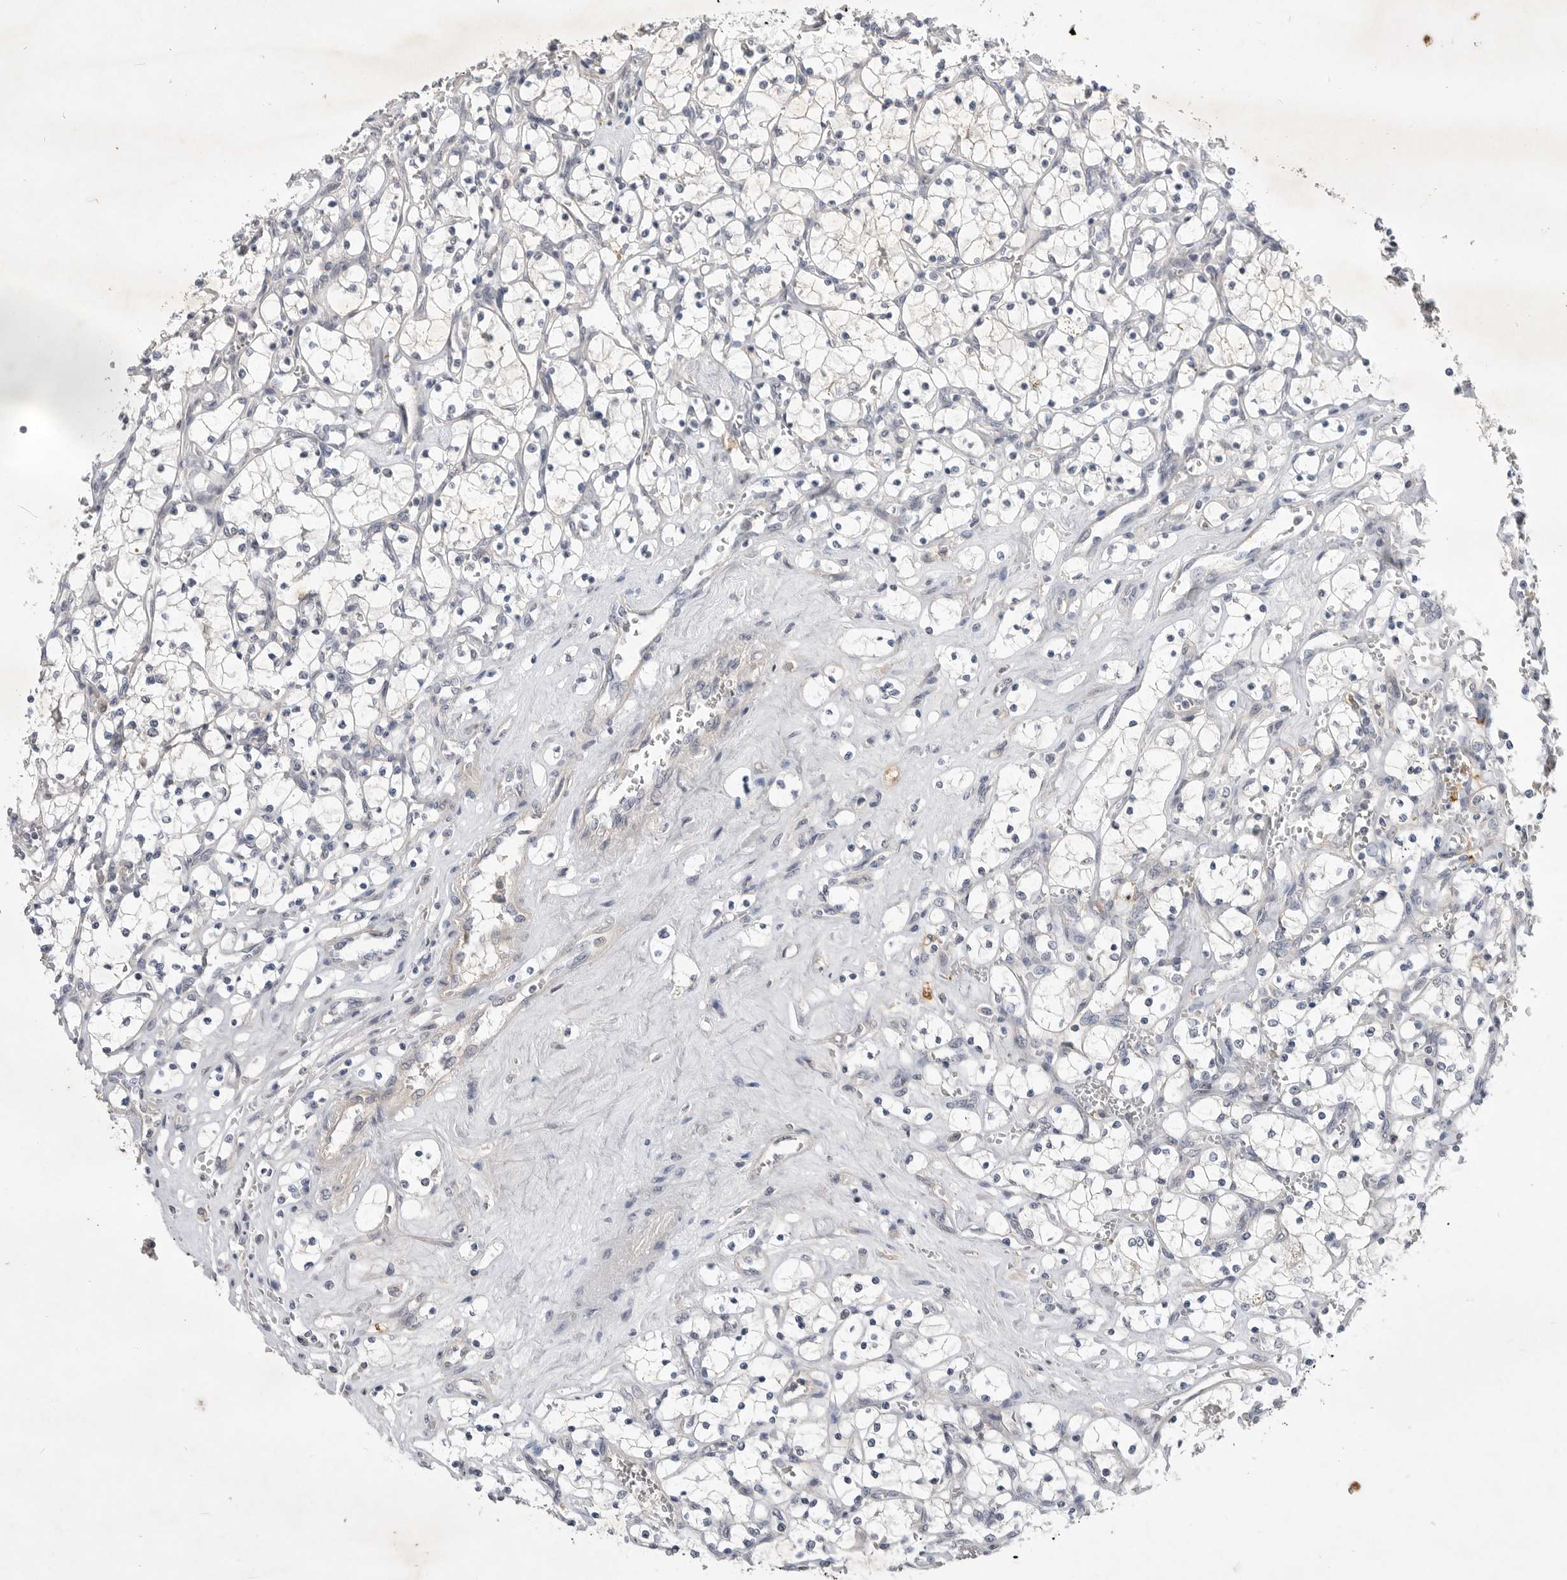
{"staining": {"intensity": "negative", "quantity": "none", "location": "none"}, "tissue": "renal cancer", "cell_type": "Tumor cells", "image_type": "cancer", "snomed": [{"axis": "morphology", "description": "Adenocarcinoma, NOS"}, {"axis": "topography", "description": "Kidney"}], "caption": "This is an IHC histopathology image of renal cancer (adenocarcinoma). There is no staining in tumor cells.", "gene": "ITGAD", "patient": {"sex": "female", "age": 69}}